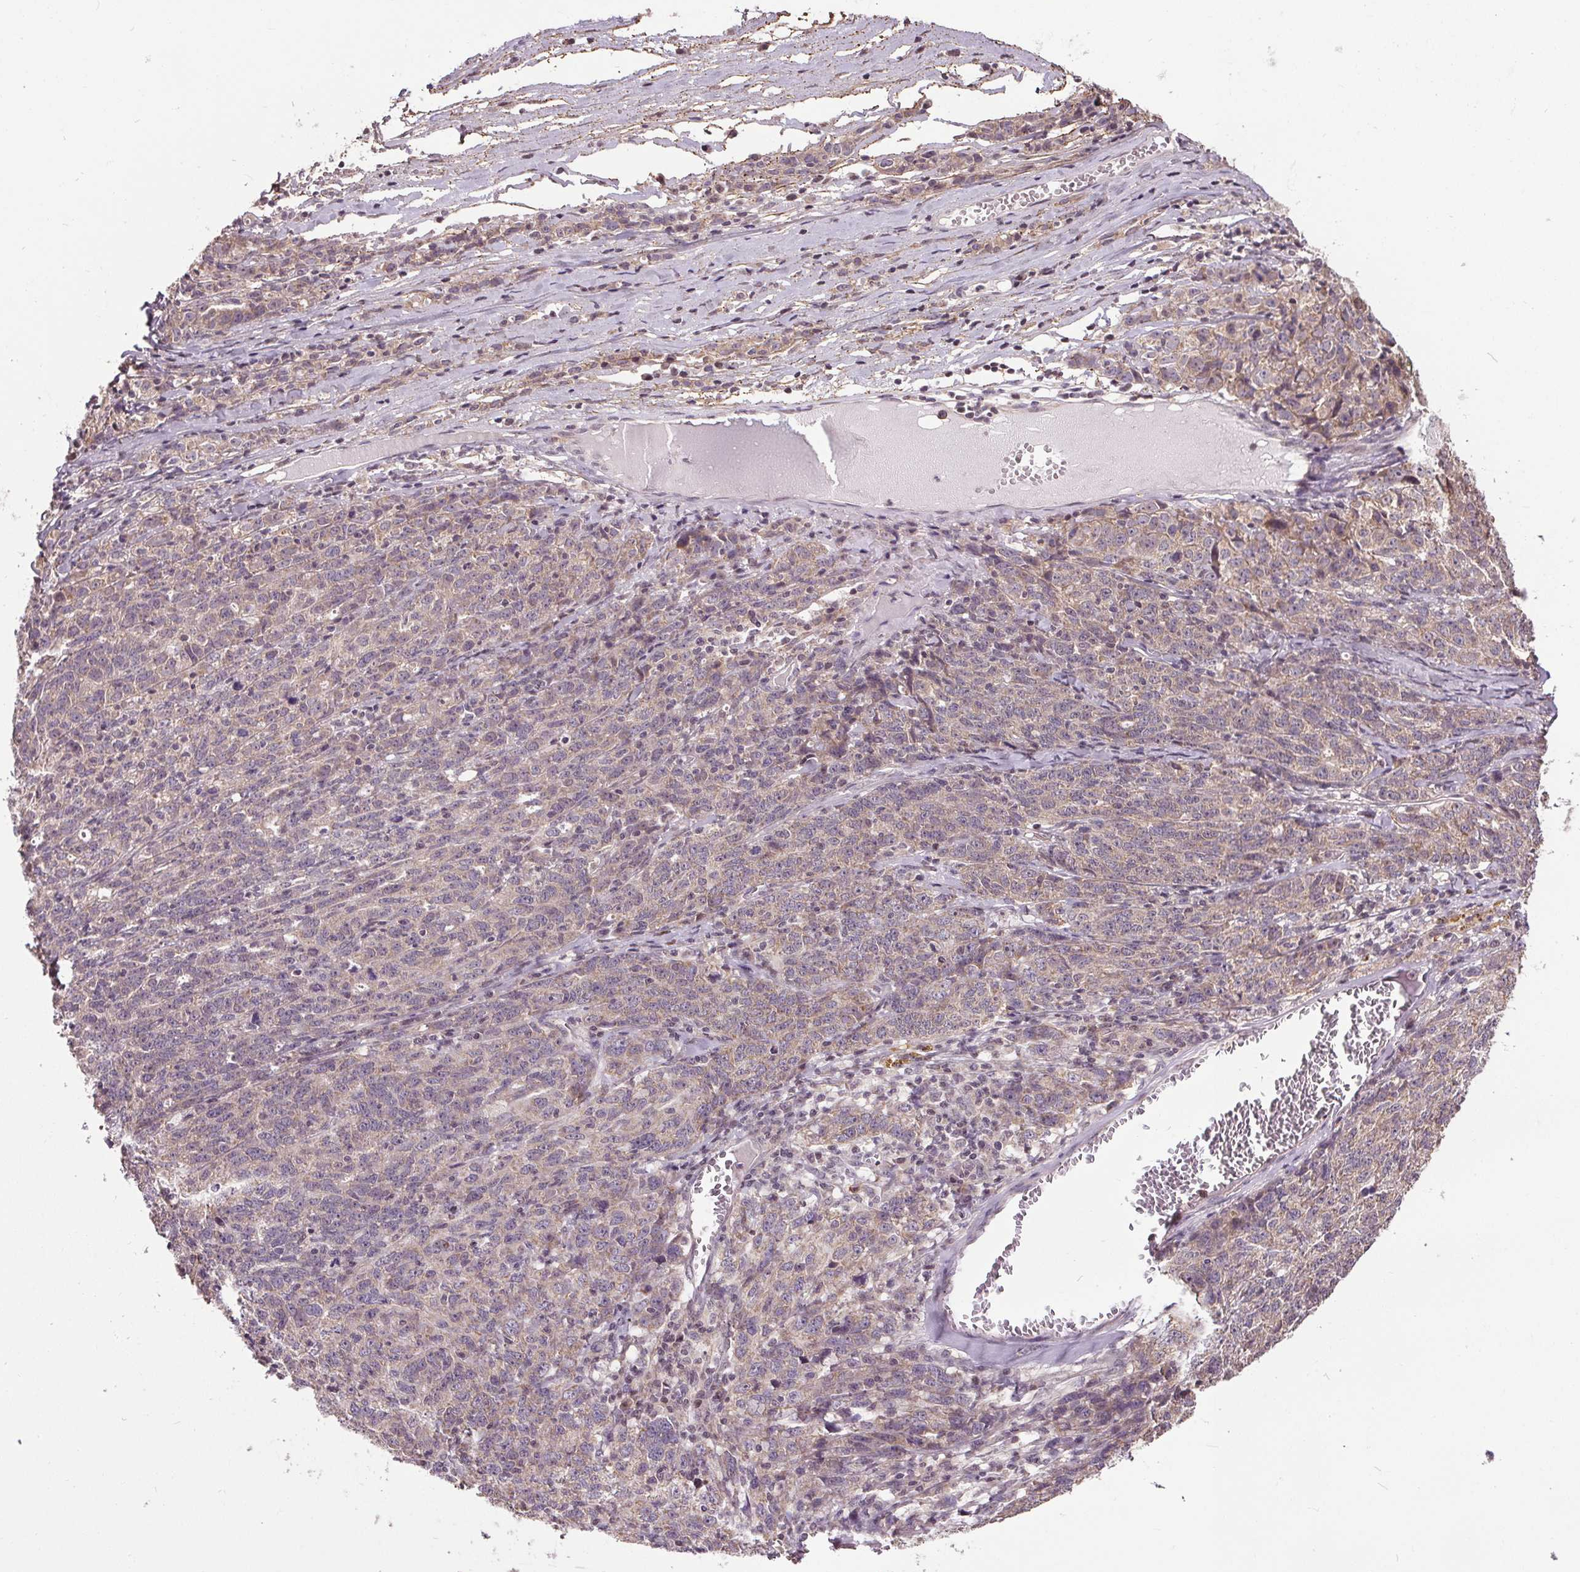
{"staining": {"intensity": "negative", "quantity": "none", "location": "none"}, "tissue": "ovarian cancer", "cell_type": "Tumor cells", "image_type": "cancer", "snomed": [{"axis": "morphology", "description": "Cystadenocarcinoma, serous, NOS"}, {"axis": "topography", "description": "Ovary"}], "caption": "Tumor cells are negative for brown protein staining in serous cystadenocarcinoma (ovarian). Brightfield microscopy of IHC stained with DAB (3,3'-diaminobenzidine) (brown) and hematoxylin (blue), captured at high magnification.", "gene": "KIAA0232", "patient": {"sex": "female", "age": 71}}